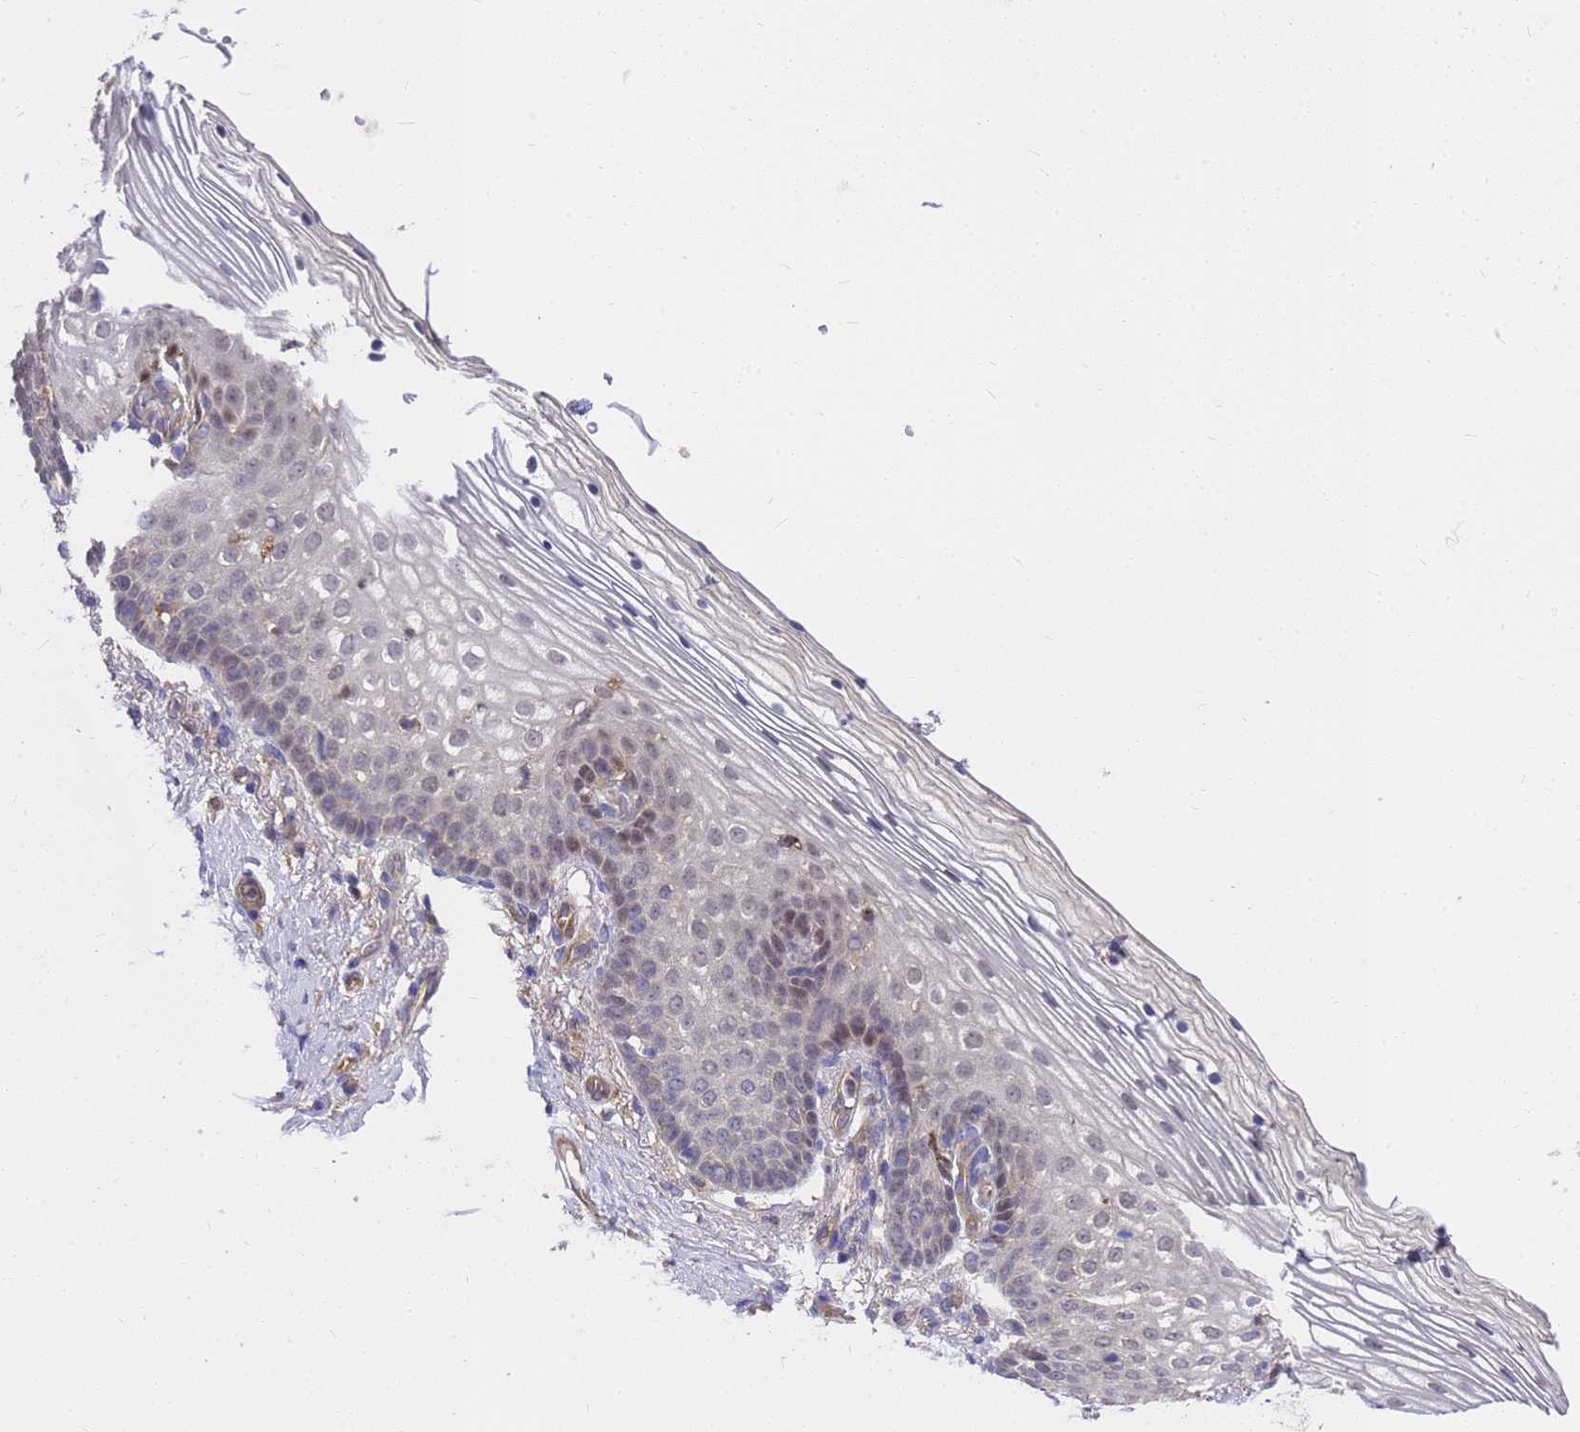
{"staining": {"intensity": "weak", "quantity": "<25%", "location": "nuclear"}, "tissue": "vagina", "cell_type": "Squamous epithelial cells", "image_type": "normal", "snomed": [{"axis": "morphology", "description": "Normal tissue, NOS"}, {"axis": "topography", "description": "Vagina"}], "caption": "IHC photomicrograph of benign vagina stained for a protein (brown), which reveals no positivity in squamous epithelial cells.", "gene": "SLC35E2B", "patient": {"sex": "female", "age": 60}}